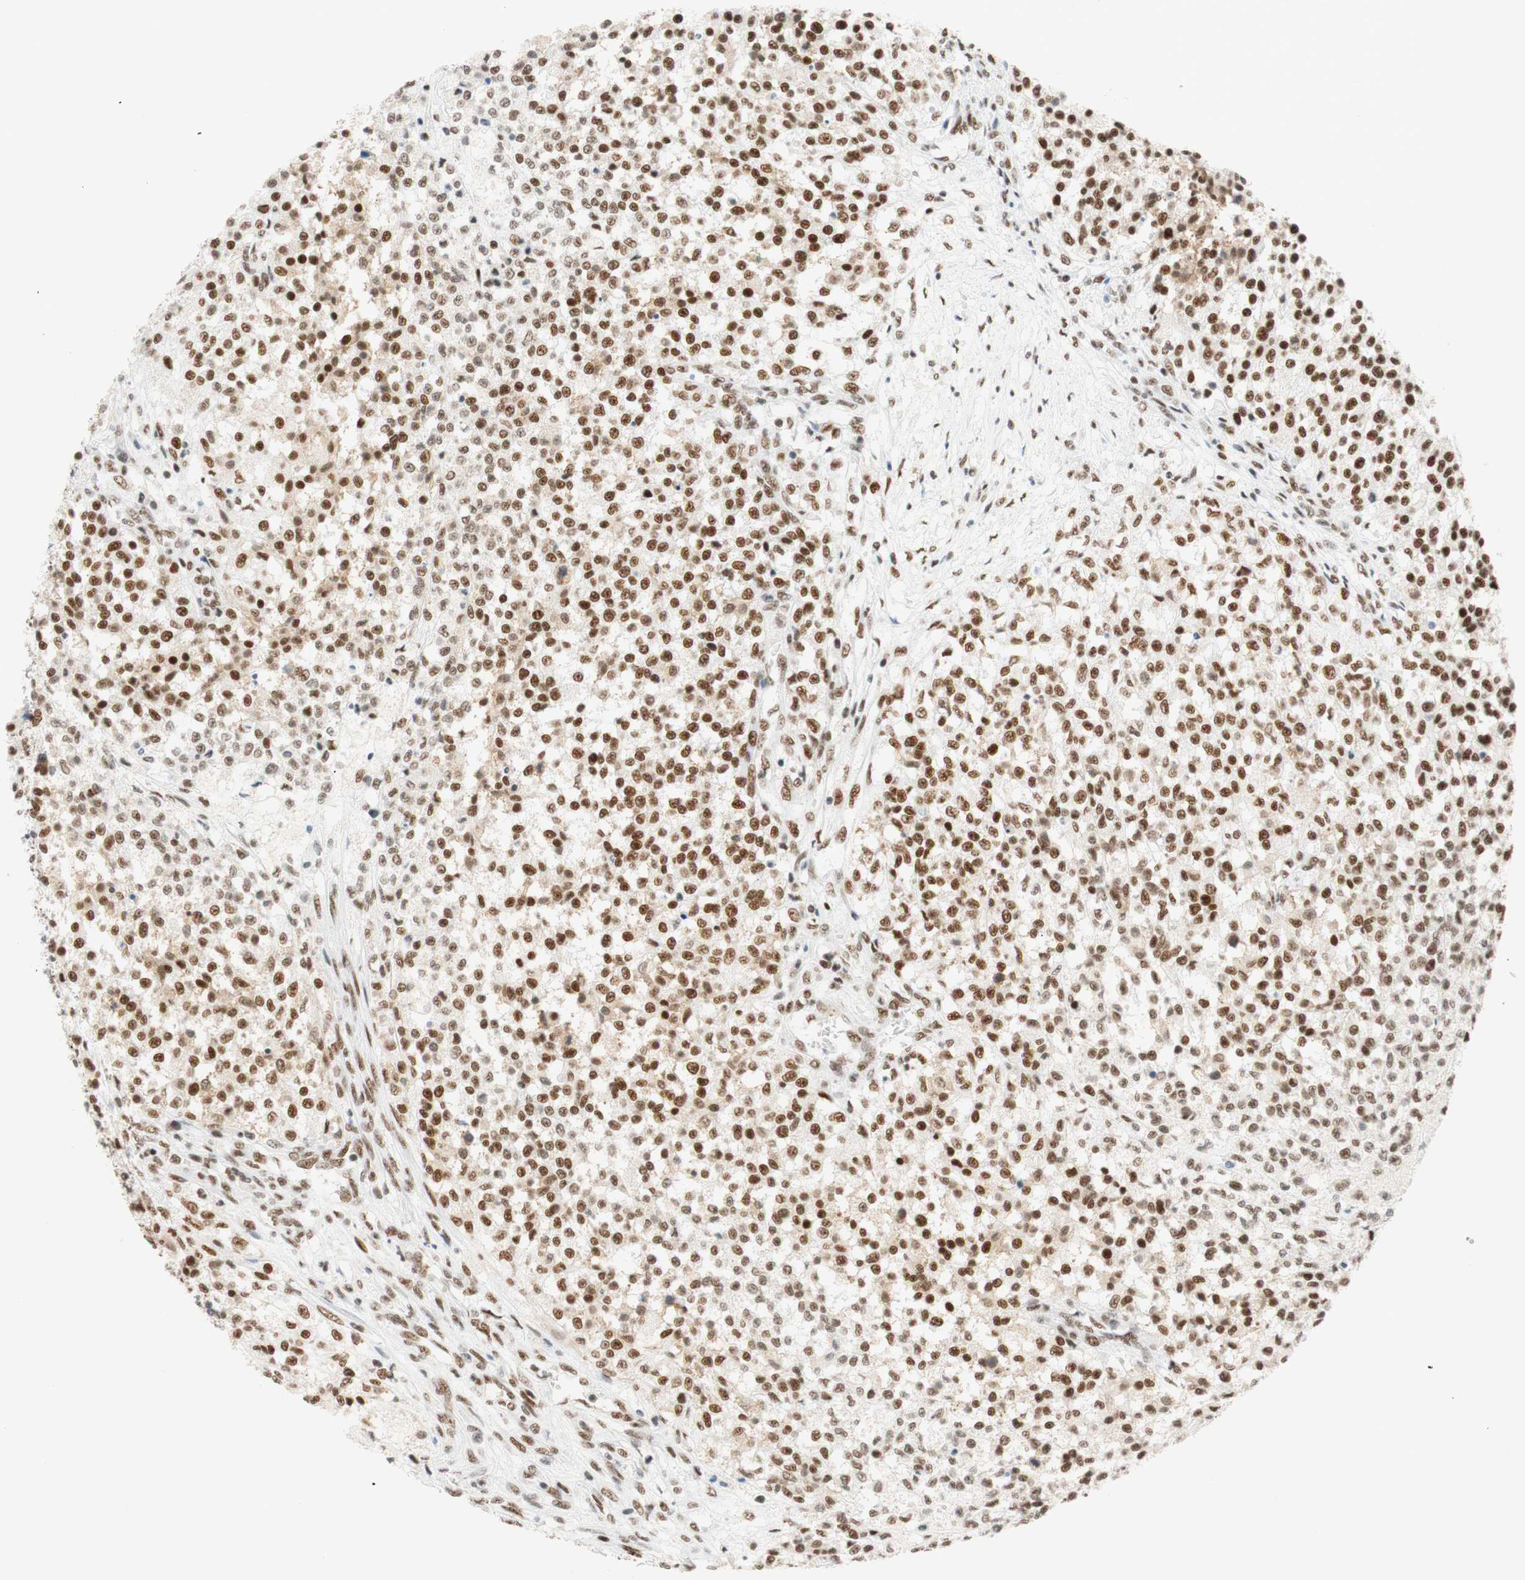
{"staining": {"intensity": "strong", "quantity": "25%-75%", "location": "nuclear"}, "tissue": "testis cancer", "cell_type": "Tumor cells", "image_type": "cancer", "snomed": [{"axis": "morphology", "description": "Seminoma, NOS"}, {"axis": "topography", "description": "Testis"}], "caption": "Immunohistochemical staining of testis seminoma demonstrates strong nuclear protein expression in approximately 25%-75% of tumor cells. (brown staining indicates protein expression, while blue staining denotes nuclei).", "gene": "RNF20", "patient": {"sex": "male", "age": 59}}